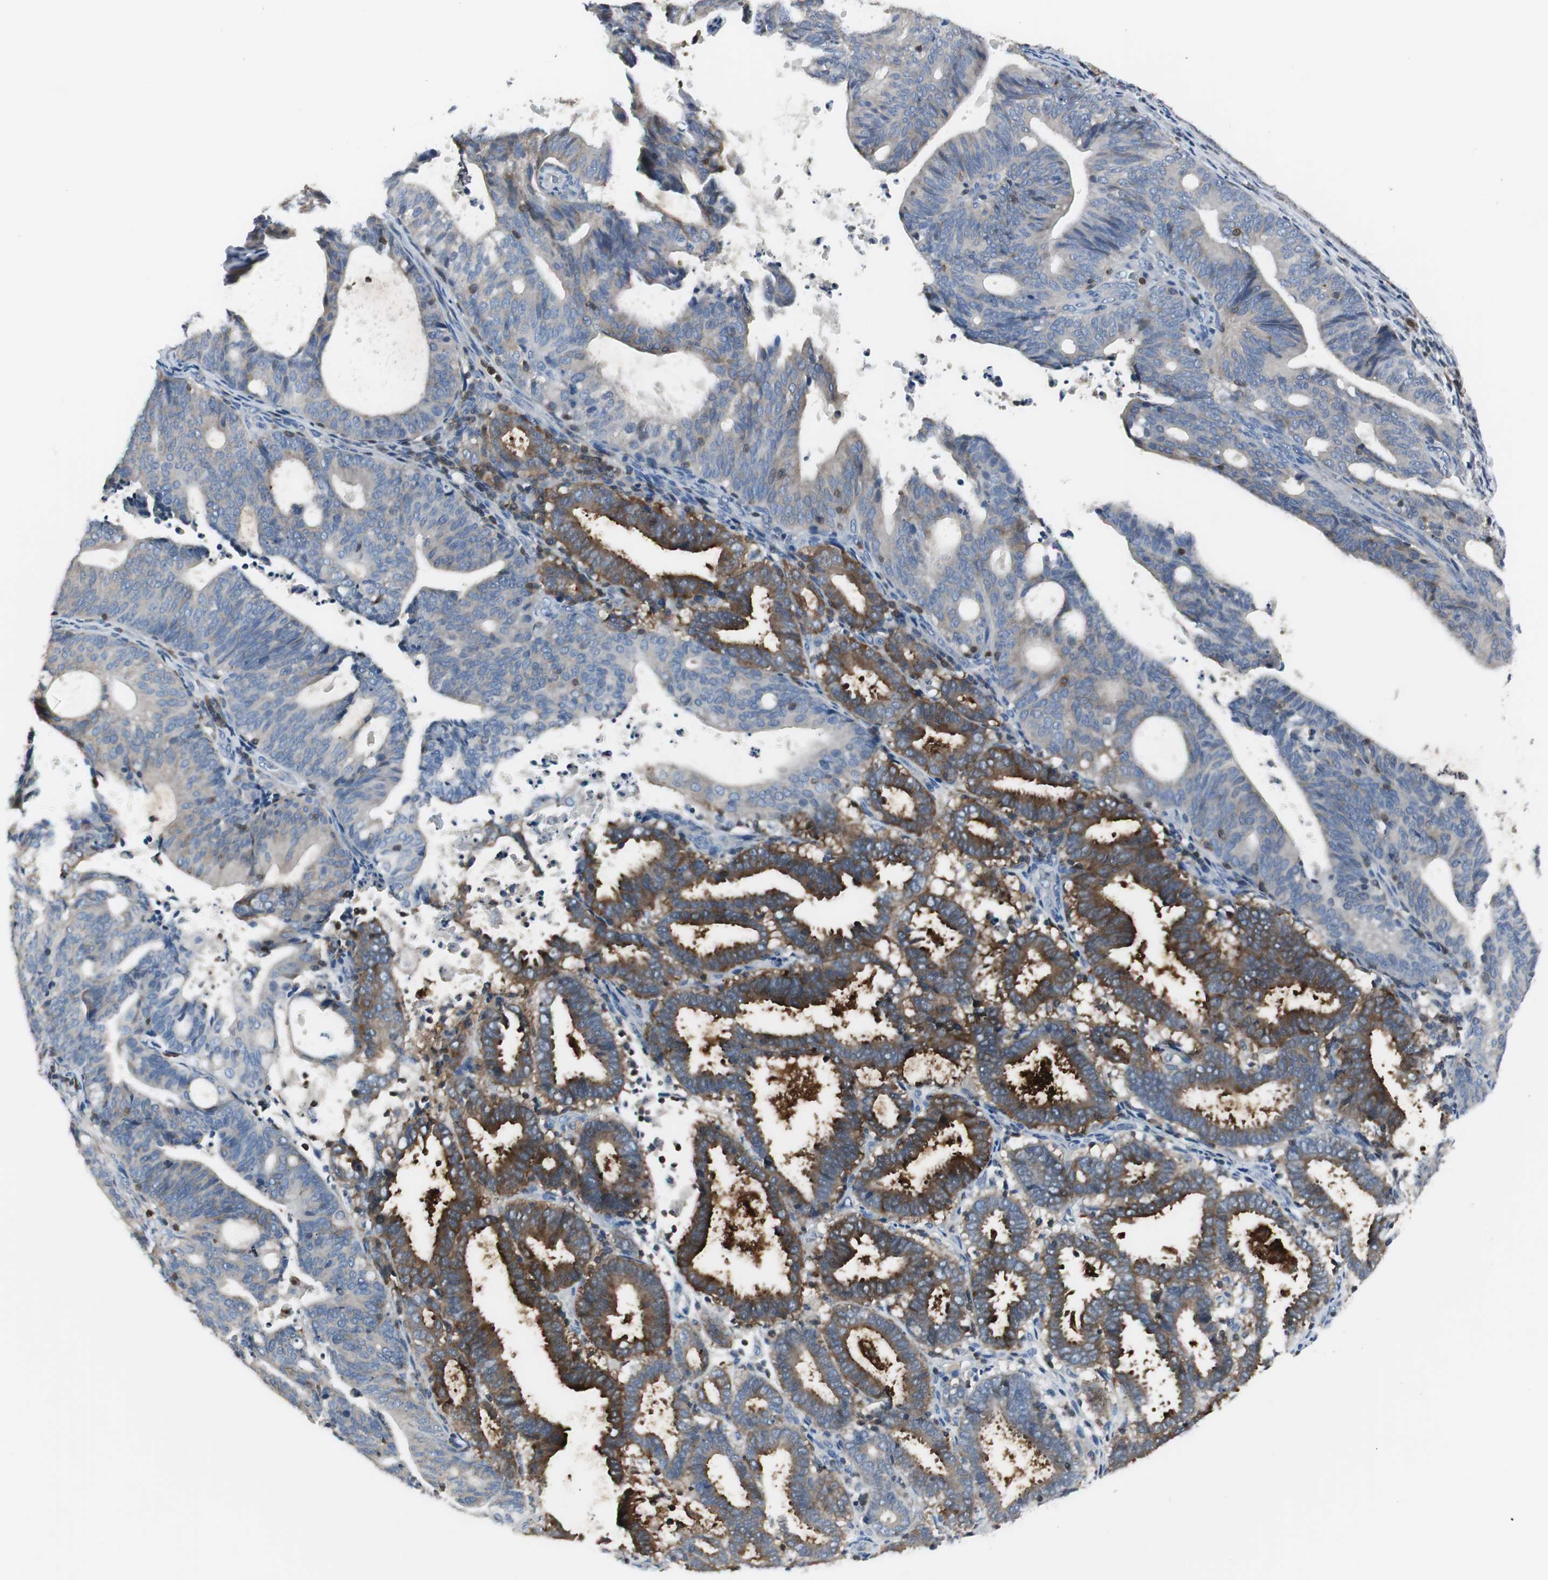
{"staining": {"intensity": "strong", "quantity": "25%-75%", "location": "cytoplasmic/membranous"}, "tissue": "endometrial cancer", "cell_type": "Tumor cells", "image_type": "cancer", "snomed": [{"axis": "morphology", "description": "Adenocarcinoma, NOS"}, {"axis": "topography", "description": "Uterus"}], "caption": "Immunohistochemistry of endometrial cancer (adenocarcinoma) demonstrates high levels of strong cytoplasmic/membranous positivity in approximately 25%-75% of tumor cells.", "gene": "SLC9A3R1", "patient": {"sex": "female", "age": 83}}